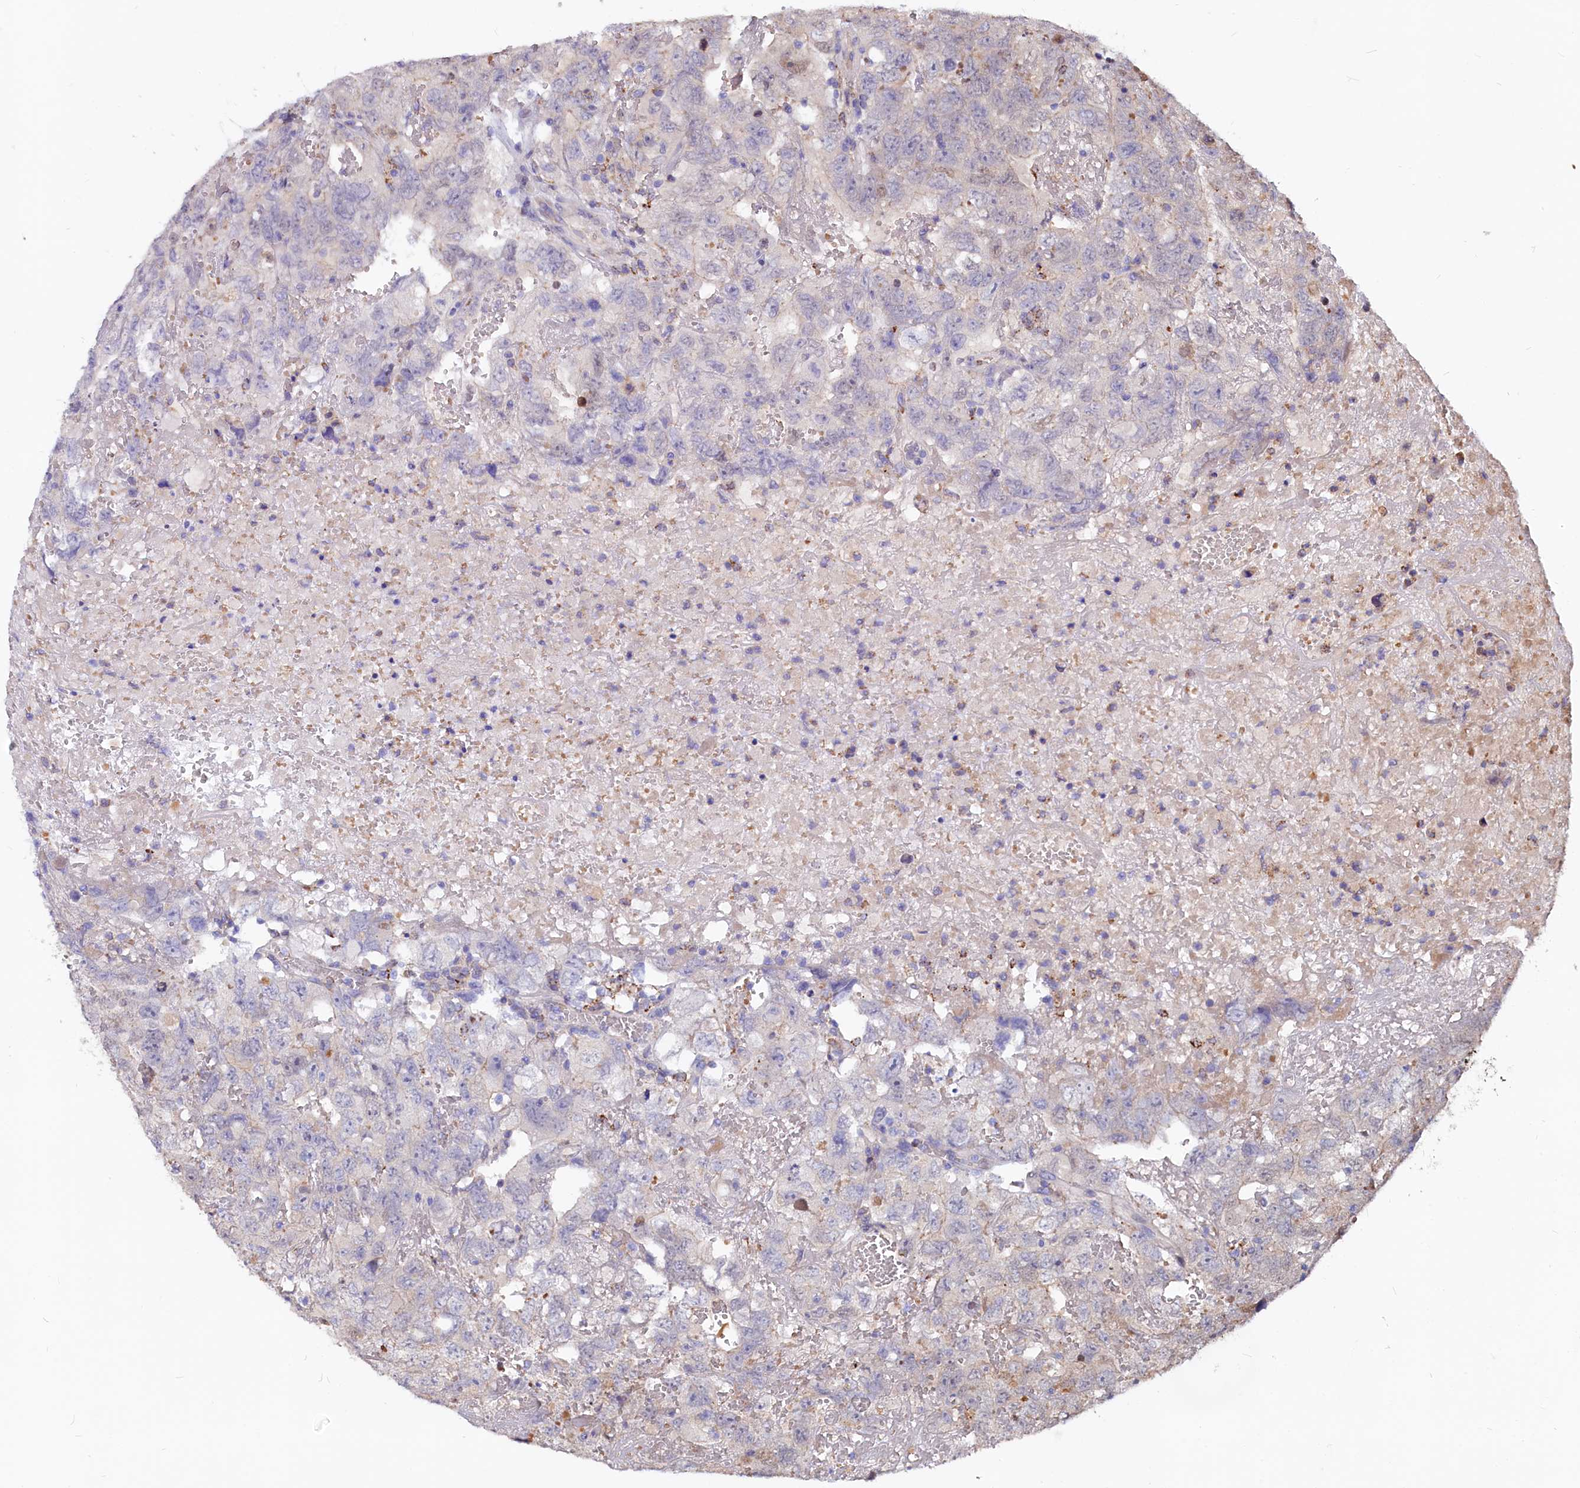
{"staining": {"intensity": "negative", "quantity": "none", "location": "none"}, "tissue": "testis cancer", "cell_type": "Tumor cells", "image_type": "cancer", "snomed": [{"axis": "morphology", "description": "Carcinoma, Embryonal, NOS"}, {"axis": "topography", "description": "Testis"}], "caption": "IHC histopathology image of human testis cancer (embryonal carcinoma) stained for a protein (brown), which displays no expression in tumor cells.", "gene": "ASTE1", "patient": {"sex": "male", "age": 45}}